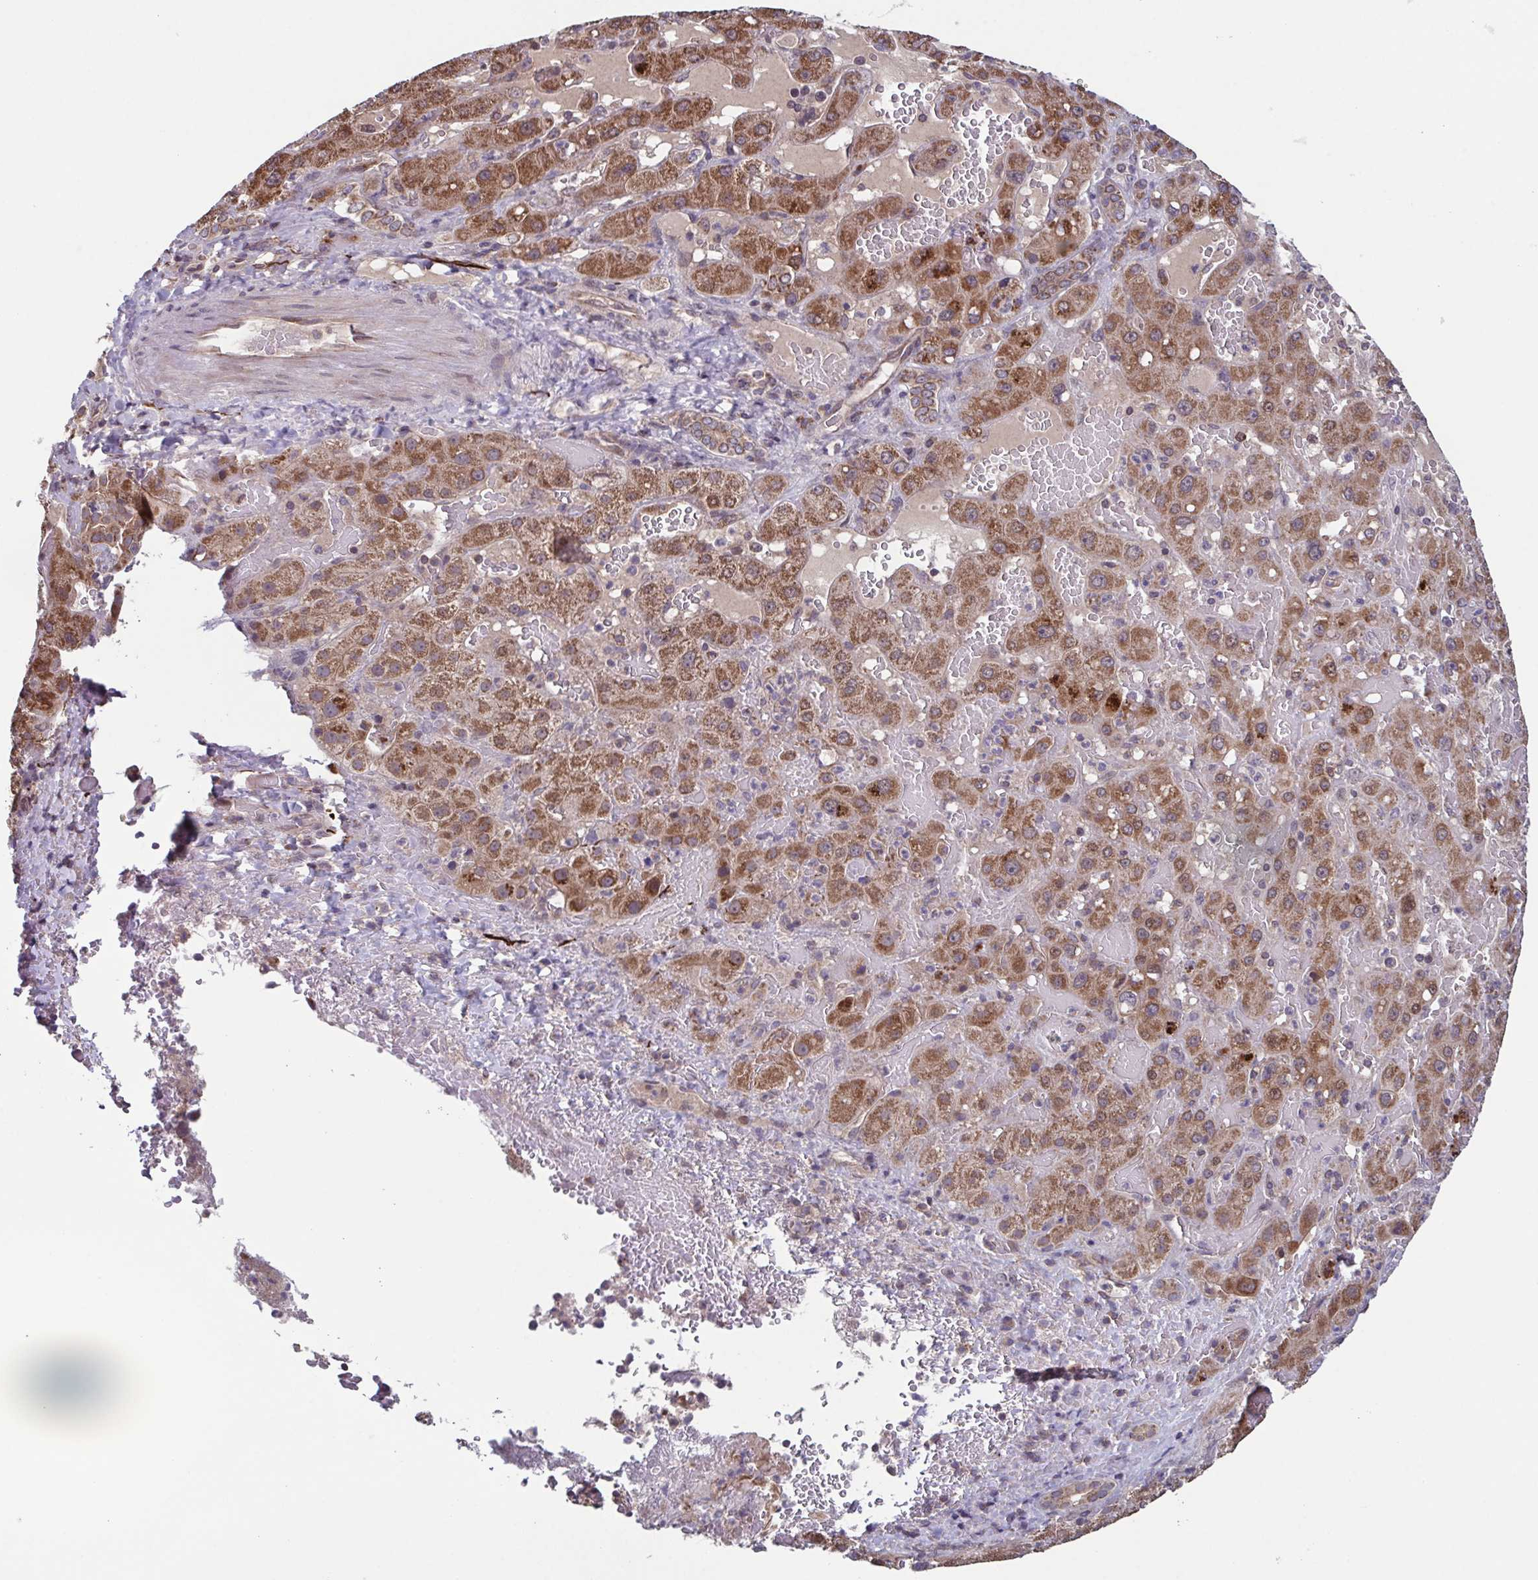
{"staining": {"intensity": "moderate", "quantity": ">75%", "location": "cytoplasmic/membranous"}, "tissue": "liver cancer", "cell_type": "Tumor cells", "image_type": "cancer", "snomed": [{"axis": "morphology", "description": "Carcinoma, Hepatocellular, NOS"}, {"axis": "topography", "description": "Liver"}], "caption": "A high-resolution micrograph shows IHC staining of liver cancer (hepatocellular carcinoma), which exhibits moderate cytoplasmic/membranous positivity in about >75% of tumor cells.", "gene": "TTC19", "patient": {"sex": "female", "age": 73}}